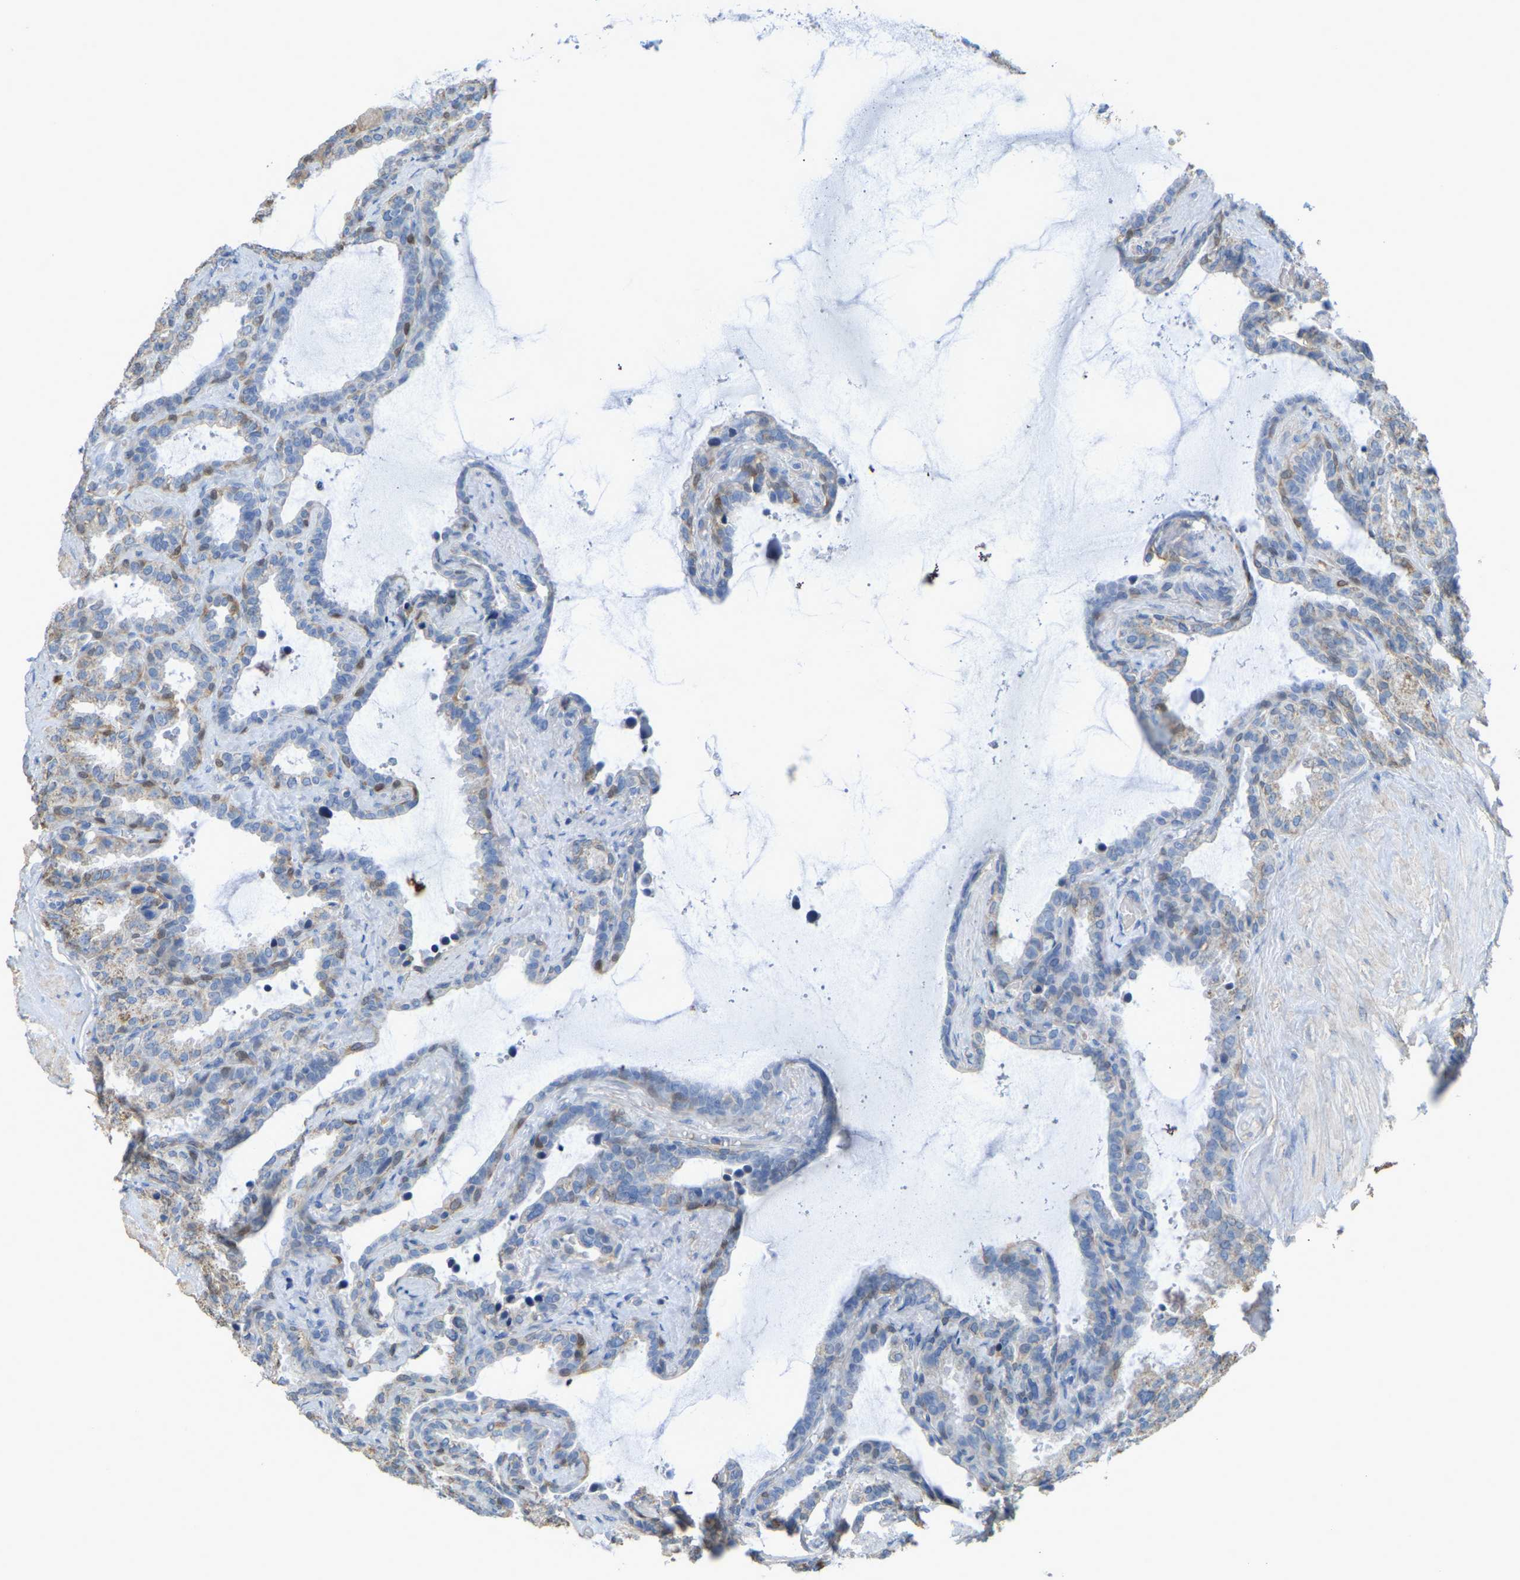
{"staining": {"intensity": "weak", "quantity": "25%-75%", "location": "cytoplasmic/membranous"}, "tissue": "seminal vesicle", "cell_type": "Glandular cells", "image_type": "normal", "snomed": [{"axis": "morphology", "description": "Normal tissue, NOS"}, {"axis": "topography", "description": "Seminal veicle"}], "caption": "Normal seminal vesicle reveals weak cytoplasmic/membranous expression in about 25%-75% of glandular cells, visualized by immunohistochemistry.", "gene": "SERPINB5", "patient": {"sex": "male", "age": 46}}